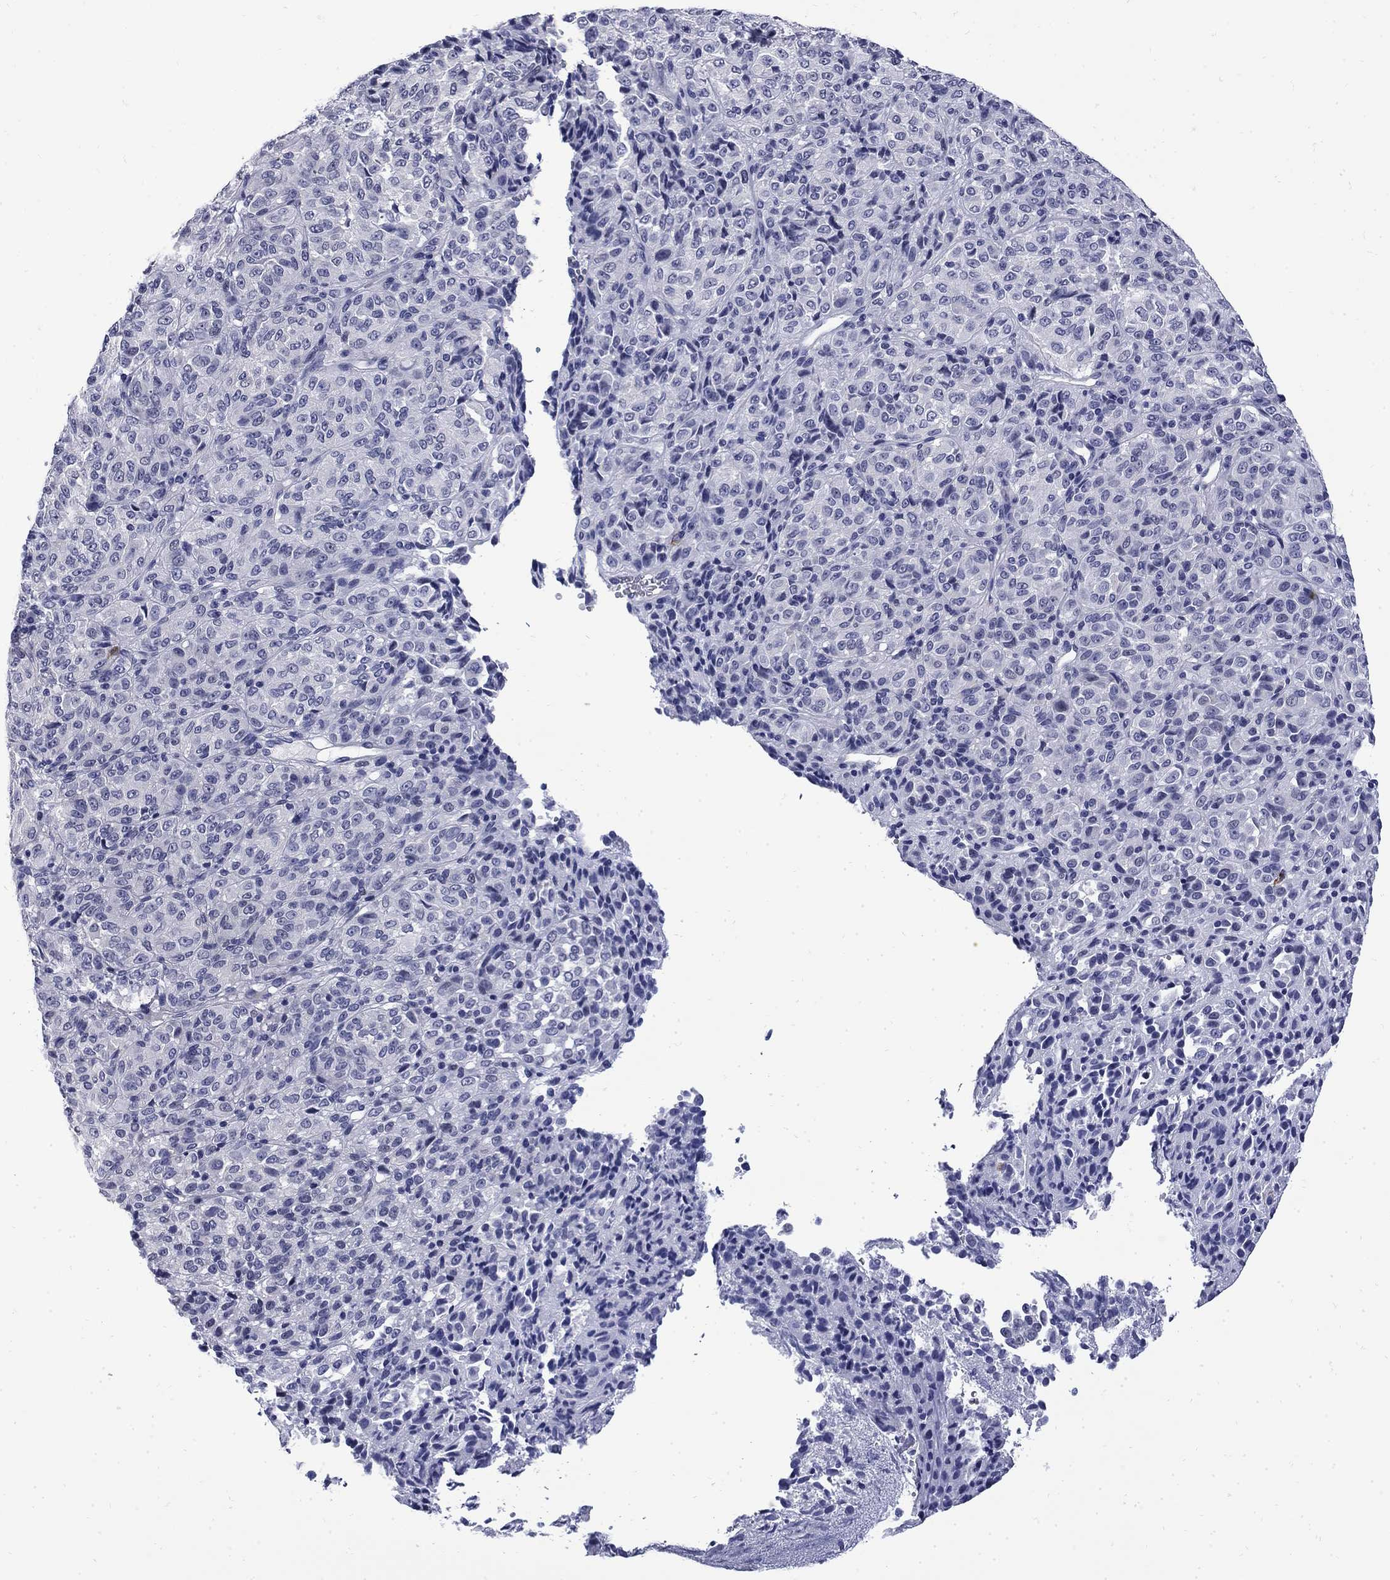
{"staining": {"intensity": "negative", "quantity": "none", "location": "none"}, "tissue": "melanoma", "cell_type": "Tumor cells", "image_type": "cancer", "snomed": [{"axis": "morphology", "description": "Malignant melanoma, Metastatic site"}, {"axis": "topography", "description": "Brain"}], "caption": "Protein analysis of melanoma shows no significant positivity in tumor cells. Brightfield microscopy of immunohistochemistry (IHC) stained with DAB (3,3'-diaminobenzidine) (brown) and hematoxylin (blue), captured at high magnification.", "gene": "MGARP", "patient": {"sex": "female", "age": 56}}